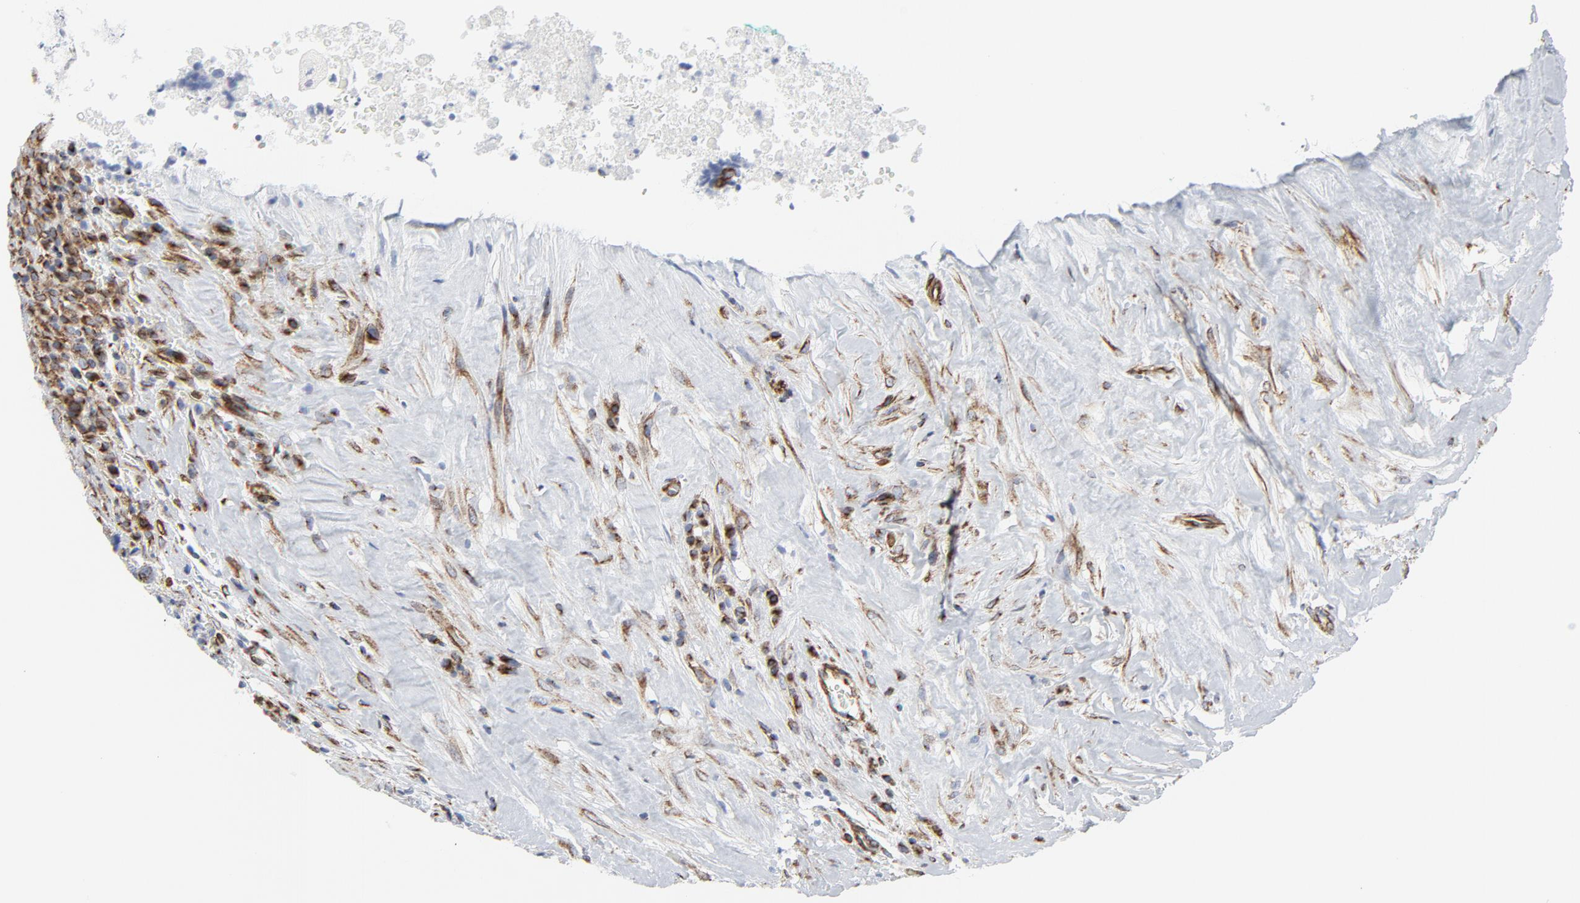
{"staining": {"intensity": "weak", "quantity": "<25%", "location": "cytoplasmic/membranous"}, "tissue": "testis cancer", "cell_type": "Tumor cells", "image_type": "cancer", "snomed": [{"axis": "morphology", "description": "Necrosis, NOS"}, {"axis": "morphology", "description": "Carcinoma, Embryonal, NOS"}, {"axis": "topography", "description": "Testis"}], "caption": "An IHC histopathology image of testis embryonal carcinoma is shown. There is no staining in tumor cells of testis embryonal carcinoma.", "gene": "TUBB1", "patient": {"sex": "male", "age": 19}}